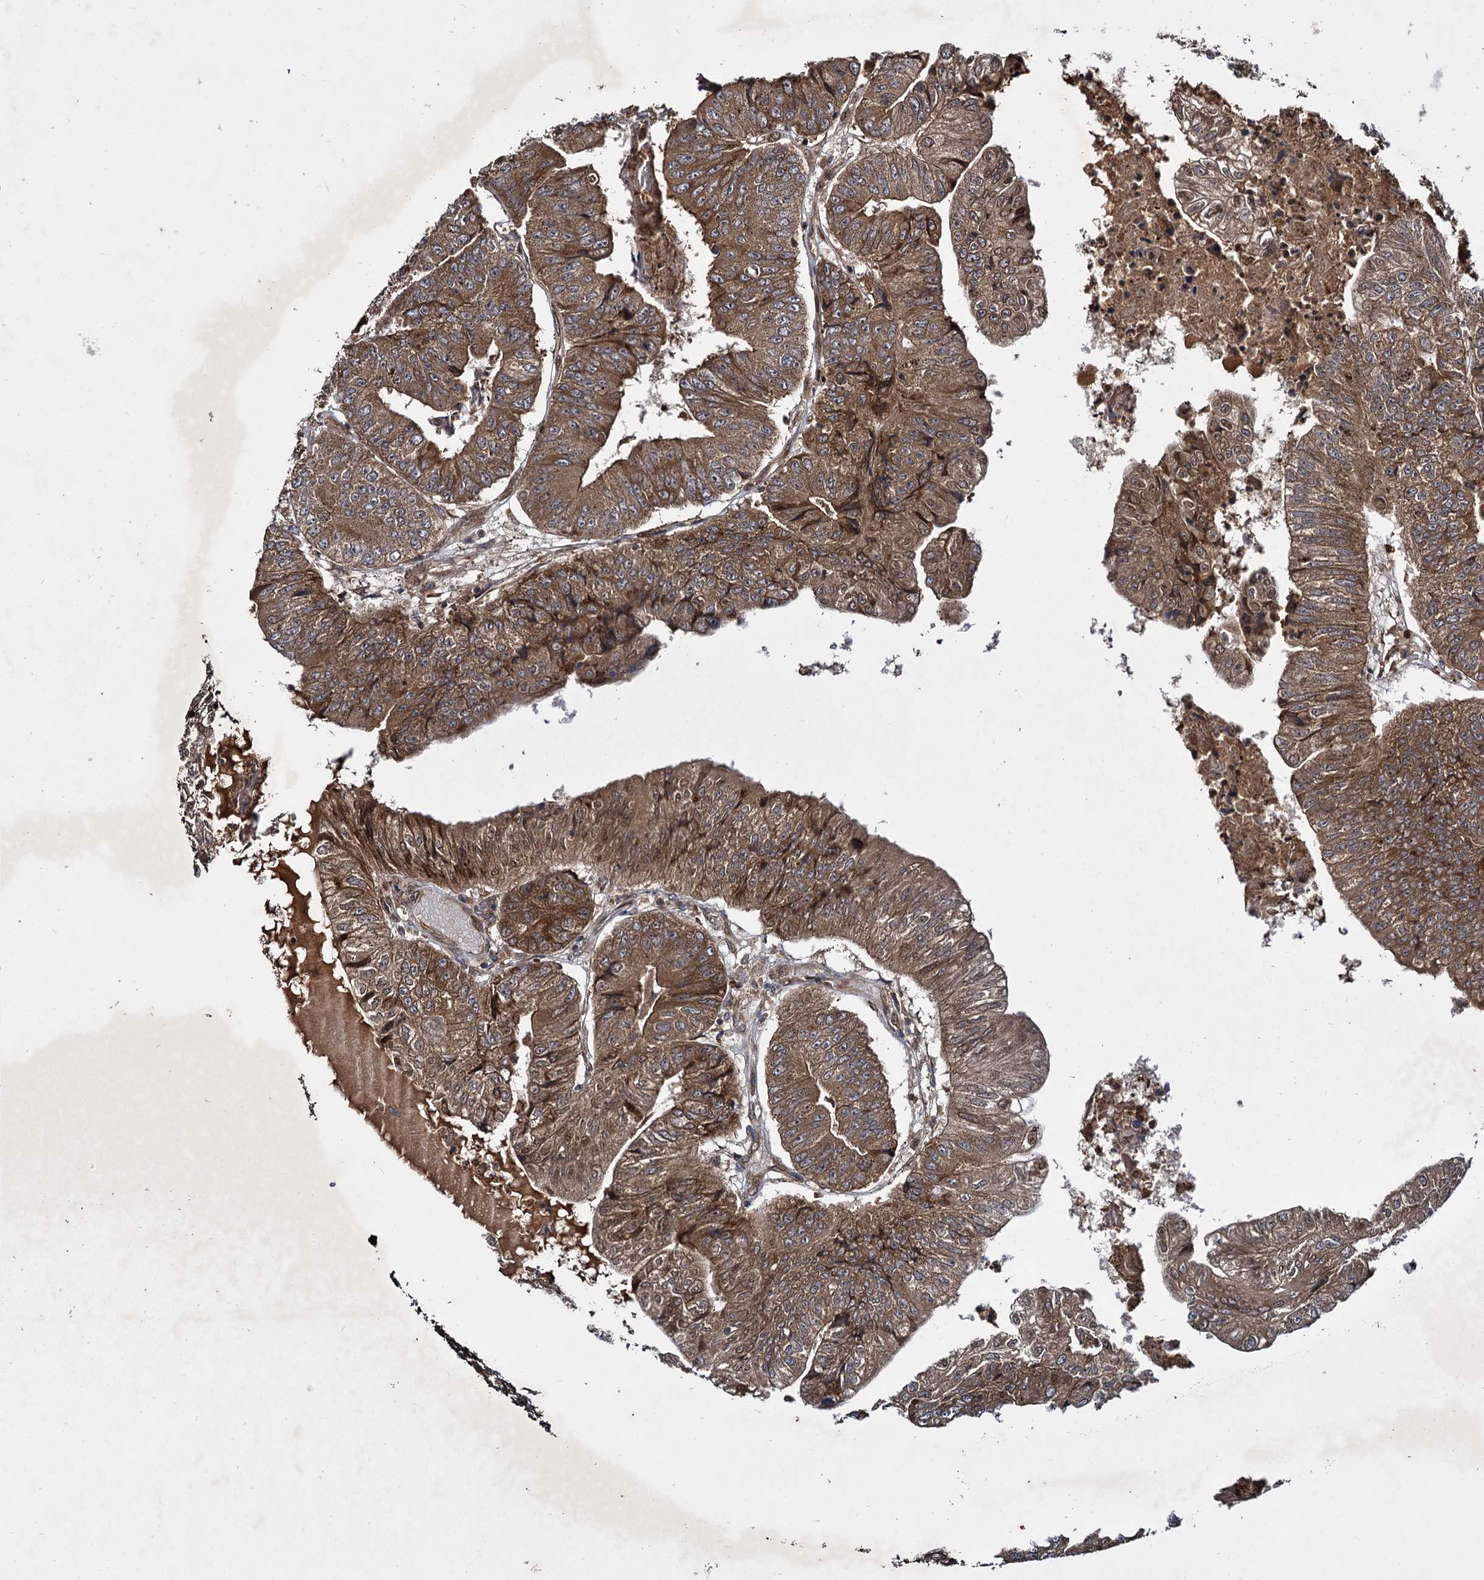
{"staining": {"intensity": "moderate", "quantity": ">75%", "location": "cytoplasmic/membranous"}, "tissue": "colorectal cancer", "cell_type": "Tumor cells", "image_type": "cancer", "snomed": [{"axis": "morphology", "description": "Adenocarcinoma, NOS"}, {"axis": "topography", "description": "Colon"}], "caption": "About >75% of tumor cells in human adenocarcinoma (colorectal) exhibit moderate cytoplasmic/membranous protein staining as visualized by brown immunohistochemical staining.", "gene": "DCP1B", "patient": {"sex": "female", "age": 67}}